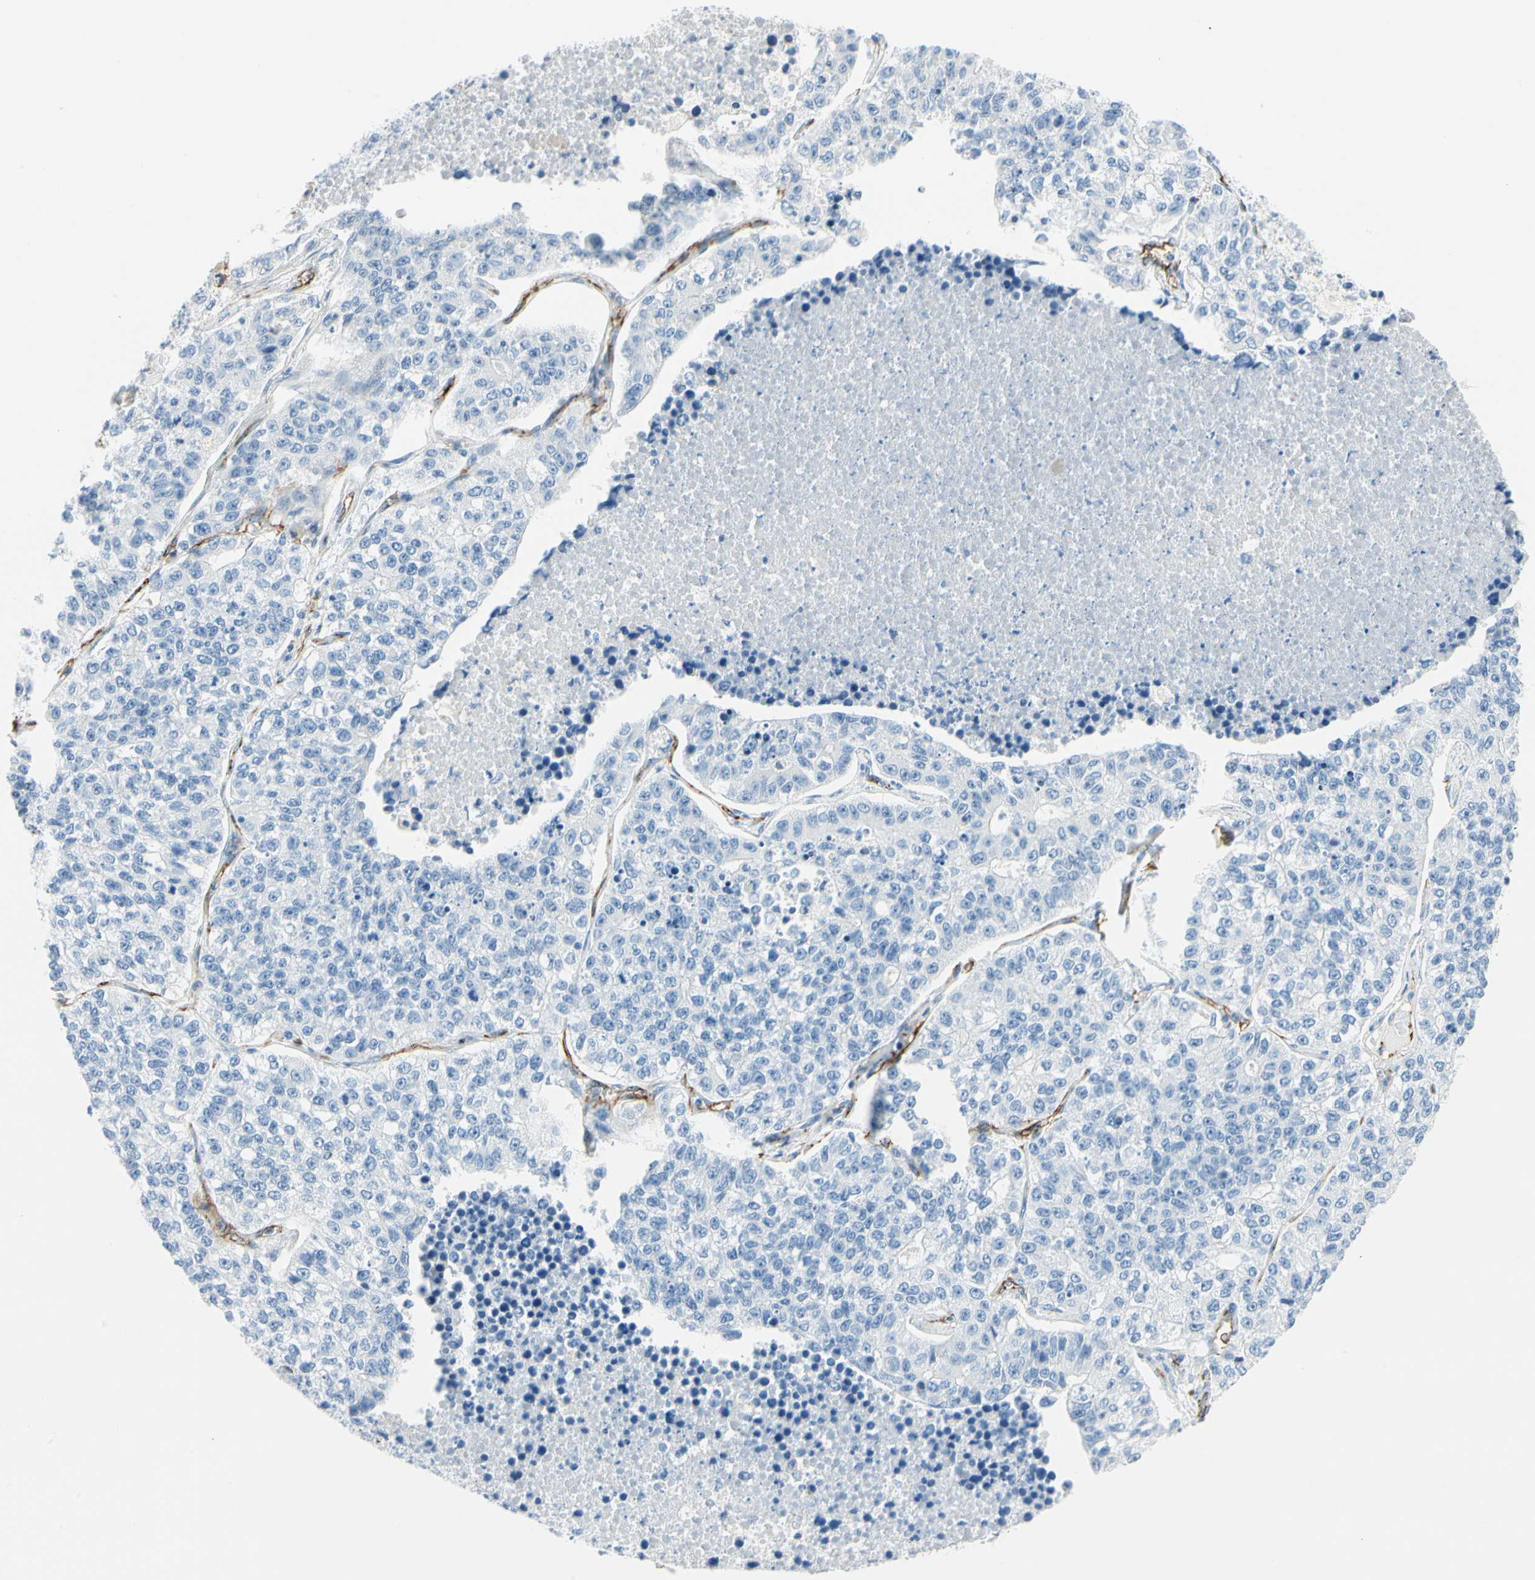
{"staining": {"intensity": "weak", "quantity": "<25%", "location": "cytoplasmic/membranous"}, "tissue": "lung cancer", "cell_type": "Tumor cells", "image_type": "cancer", "snomed": [{"axis": "morphology", "description": "Adenocarcinoma, NOS"}, {"axis": "topography", "description": "Lung"}], "caption": "This is an IHC histopathology image of human lung cancer (adenocarcinoma). There is no staining in tumor cells.", "gene": "VPS9D1", "patient": {"sex": "male", "age": 49}}